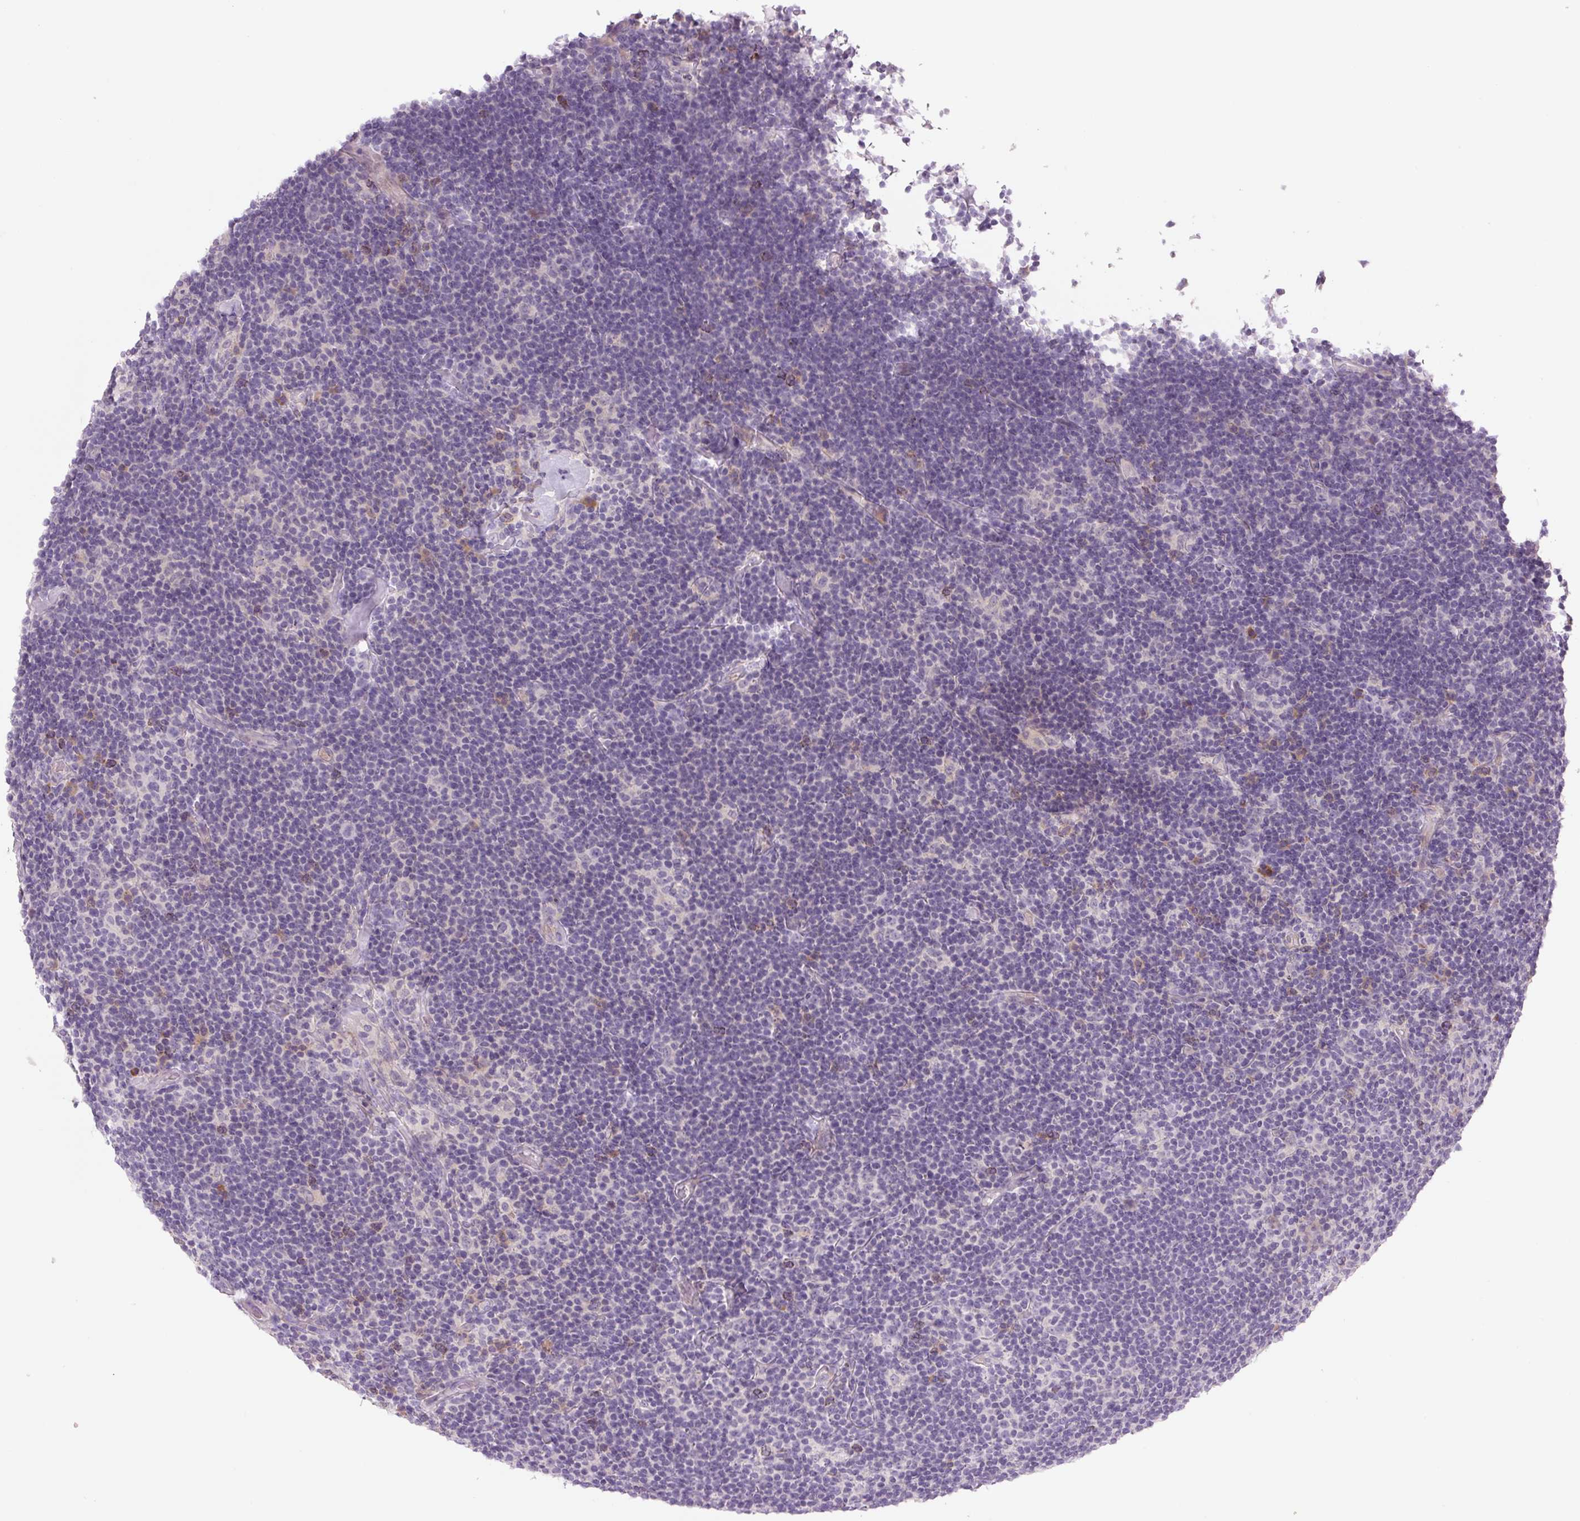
{"staining": {"intensity": "negative", "quantity": "none", "location": "none"}, "tissue": "lymphoma", "cell_type": "Tumor cells", "image_type": "cancer", "snomed": [{"axis": "morphology", "description": "Hodgkin's disease, NOS"}, {"axis": "topography", "description": "Lymph node"}], "caption": "IHC histopathology image of neoplastic tissue: human Hodgkin's disease stained with DAB reveals no significant protein staining in tumor cells.", "gene": "TMEM100", "patient": {"sex": "female", "age": 57}}